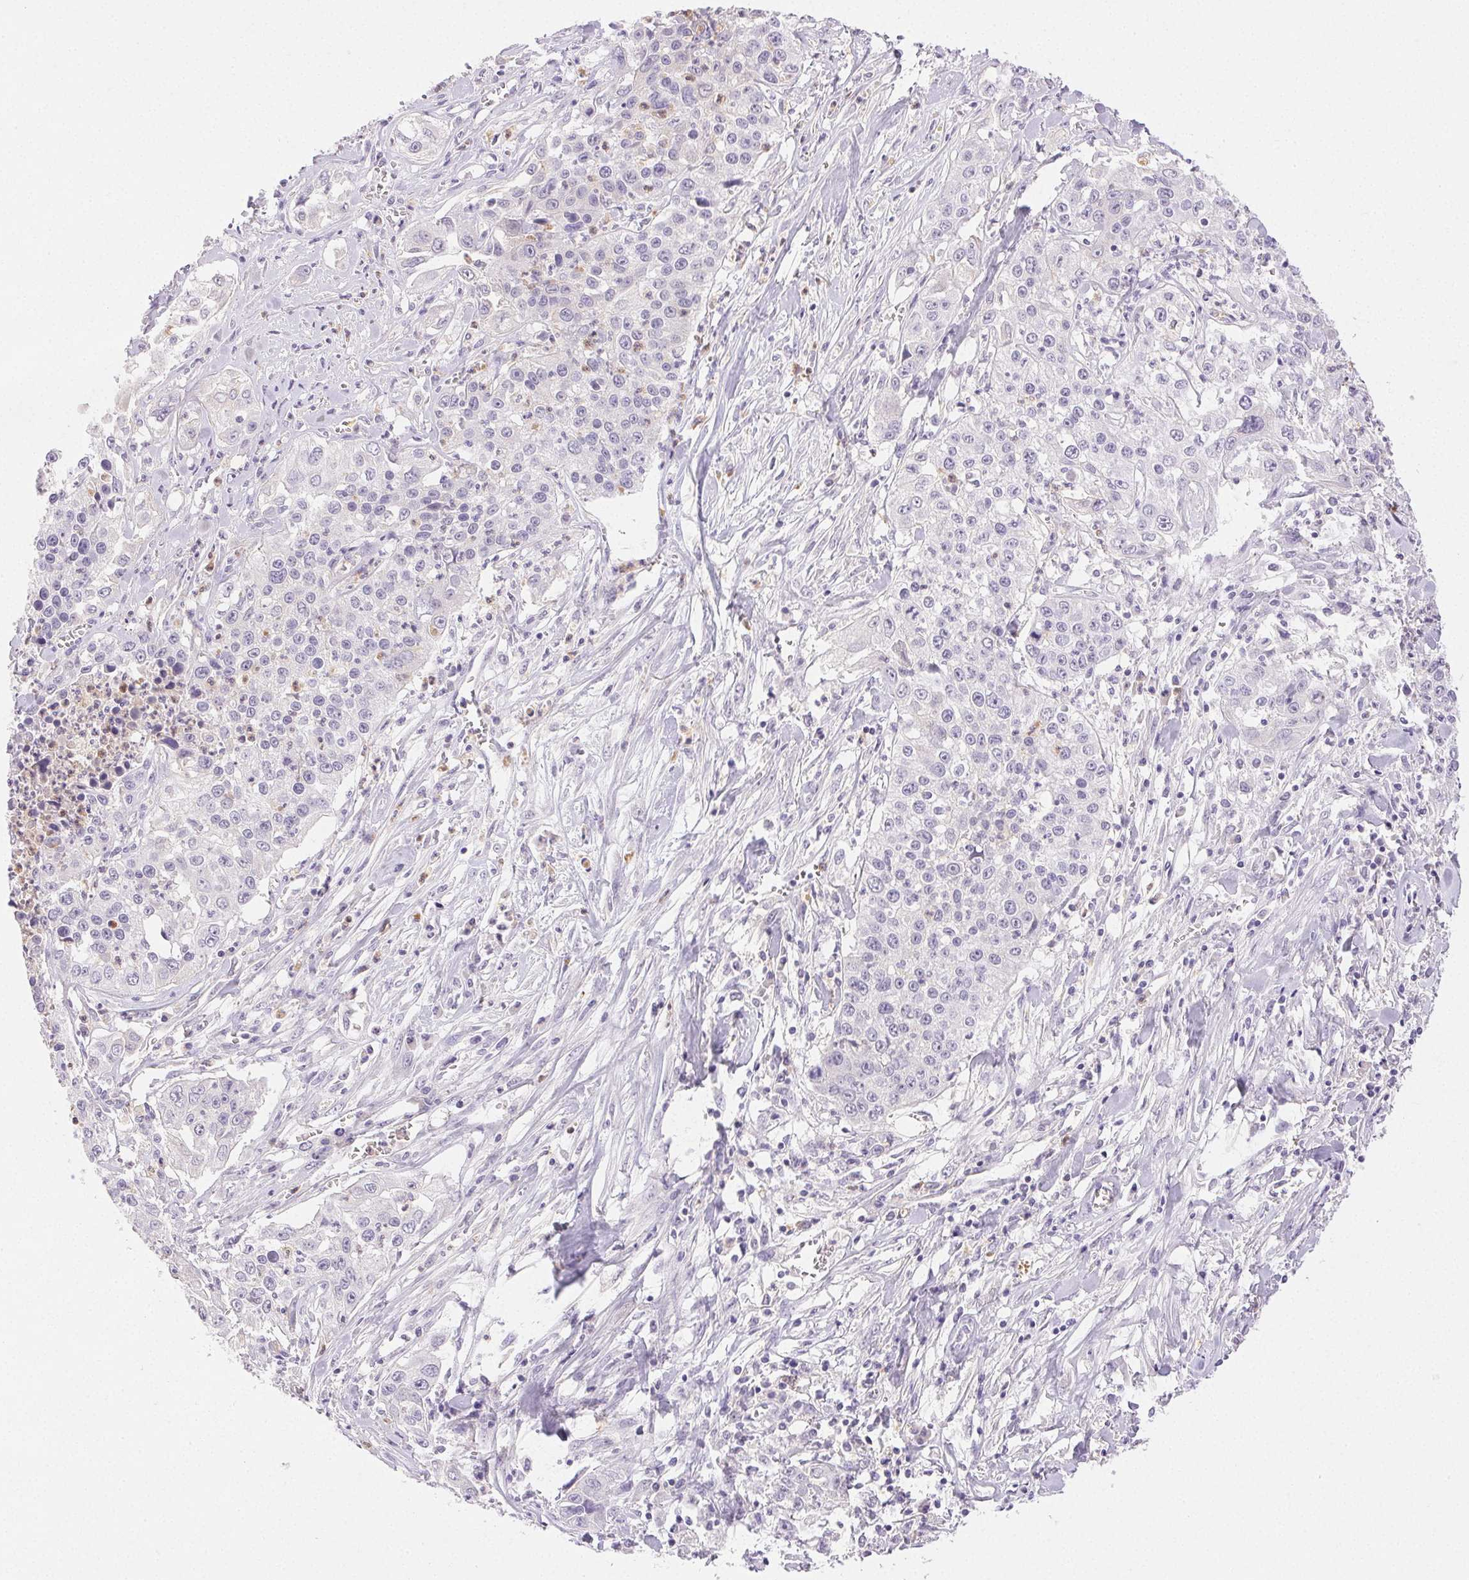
{"staining": {"intensity": "negative", "quantity": "none", "location": "none"}, "tissue": "lung cancer", "cell_type": "Tumor cells", "image_type": "cancer", "snomed": [{"axis": "morphology", "description": "Squamous cell carcinoma, NOS"}, {"axis": "morphology", "description": "Squamous cell carcinoma, metastatic, NOS"}, {"axis": "topography", "description": "Lung"}, {"axis": "topography", "description": "Pleura, NOS"}], "caption": "Tumor cells show no significant protein staining in squamous cell carcinoma (lung).", "gene": "EMX2", "patient": {"sex": "male", "age": 72}}